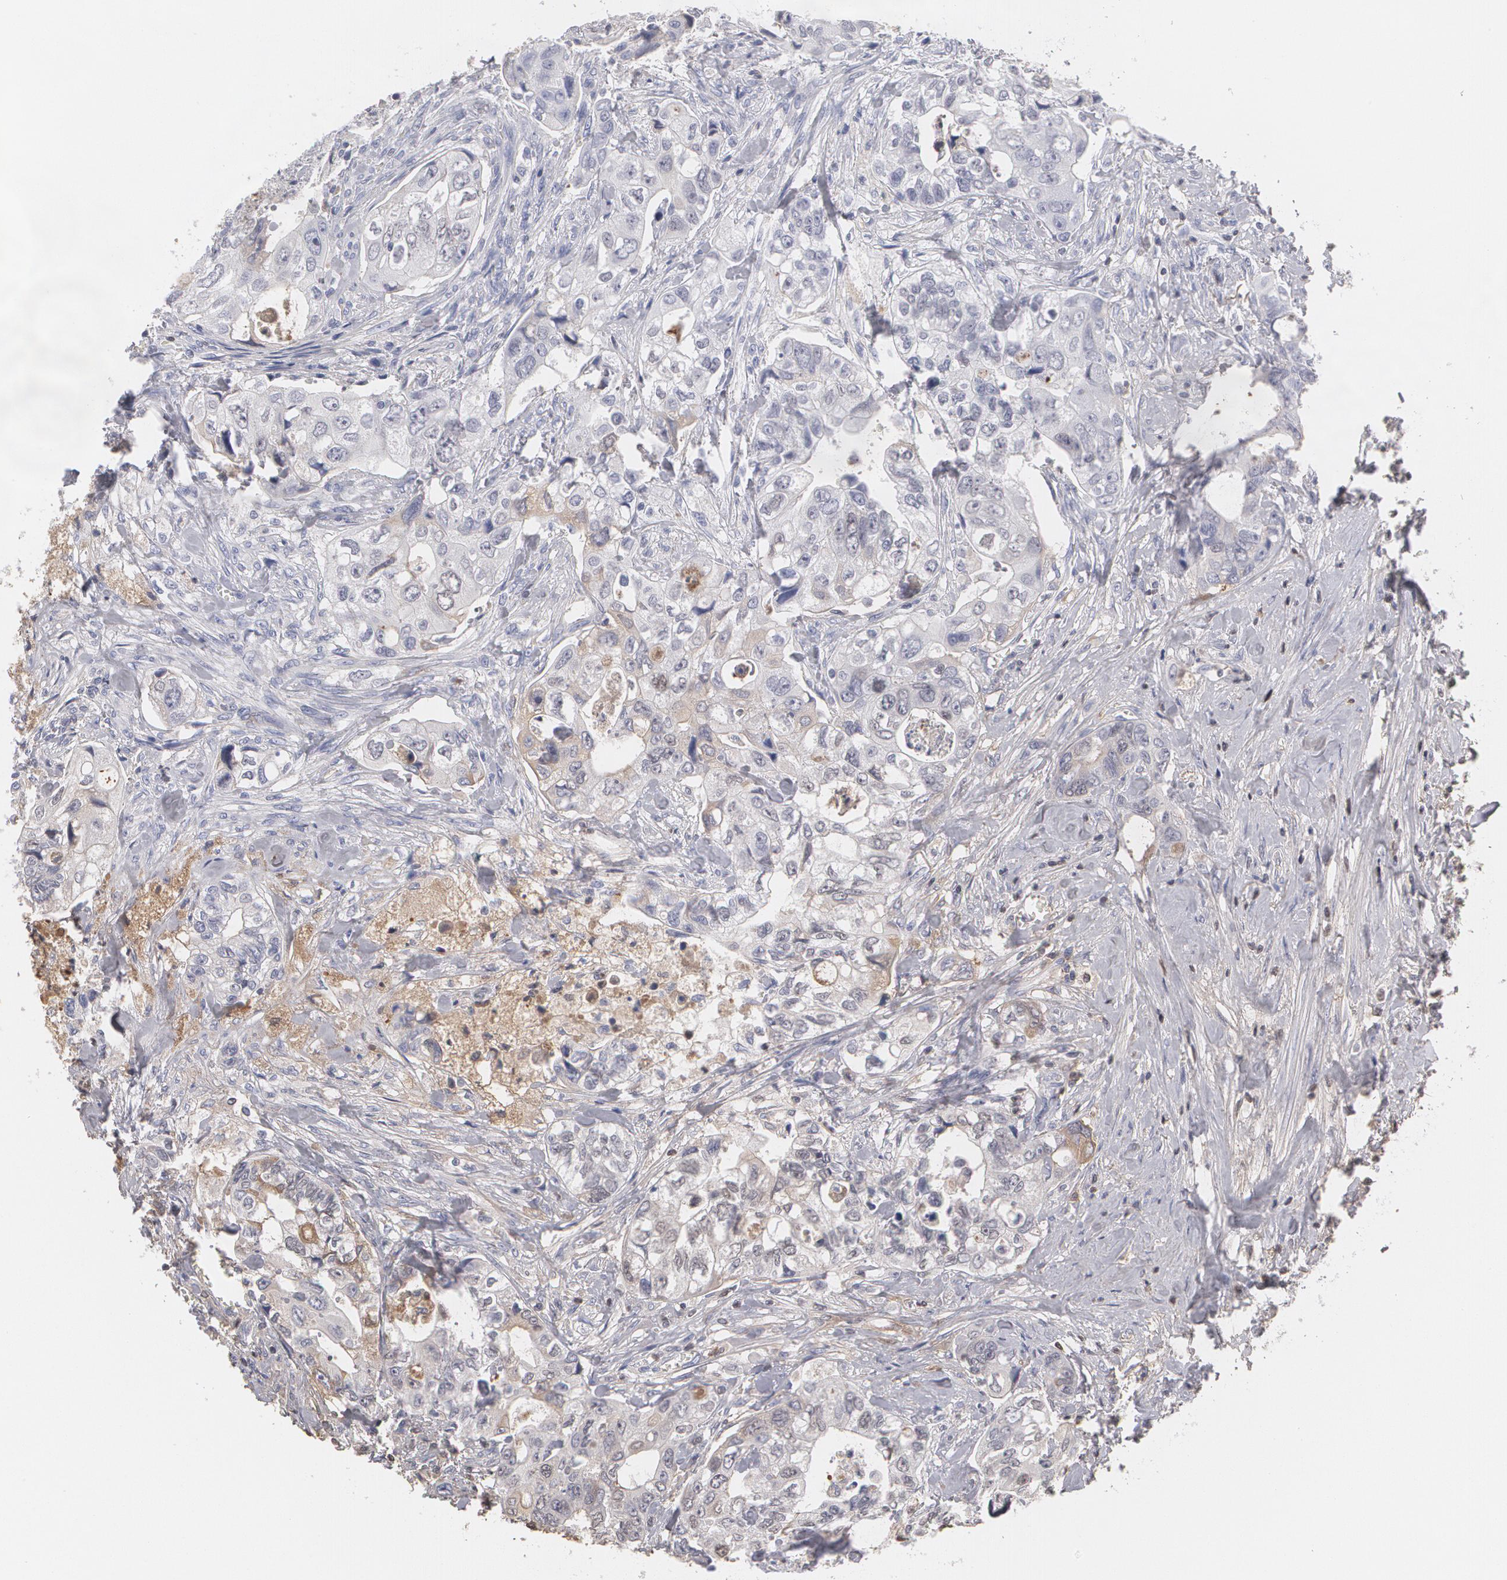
{"staining": {"intensity": "weak", "quantity": "<25%", "location": "cytoplasmic/membranous"}, "tissue": "colorectal cancer", "cell_type": "Tumor cells", "image_type": "cancer", "snomed": [{"axis": "morphology", "description": "Adenocarcinoma, NOS"}, {"axis": "topography", "description": "Rectum"}], "caption": "Colorectal cancer stained for a protein using immunohistochemistry (IHC) demonstrates no expression tumor cells.", "gene": "SERPINA1", "patient": {"sex": "female", "age": 57}}